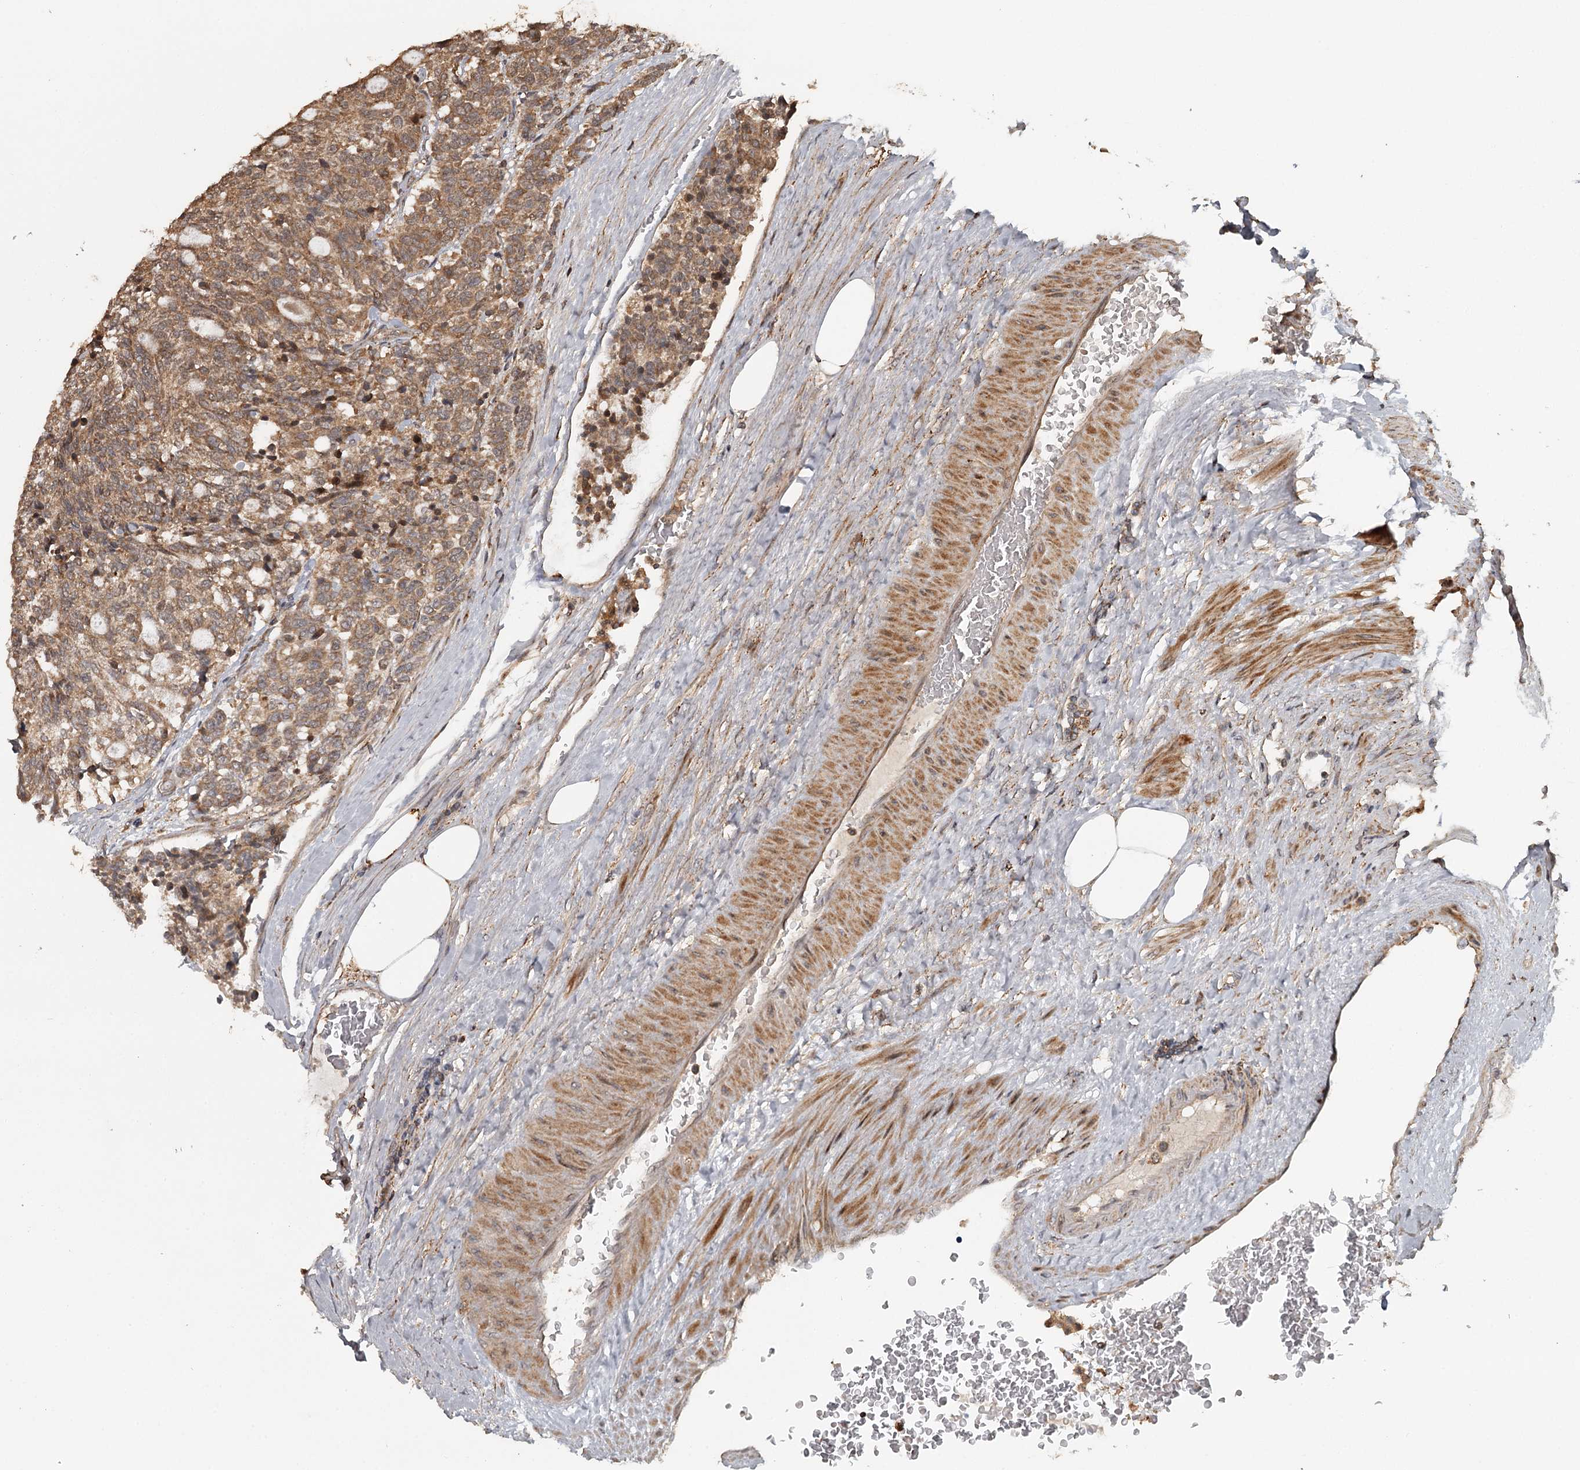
{"staining": {"intensity": "moderate", "quantity": ">75%", "location": "cytoplasmic/membranous"}, "tissue": "carcinoid", "cell_type": "Tumor cells", "image_type": "cancer", "snomed": [{"axis": "morphology", "description": "Carcinoid, malignant, NOS"}, {"axis": "topography", "description": "Pancreas"}], "caption": "Moderate cytoplasmic/membranous protein expression is identified in approximately >75% of tumor cells in carcinoid.", "gene": "FAXC", "patient": {"sex": "female", "age": 54}}